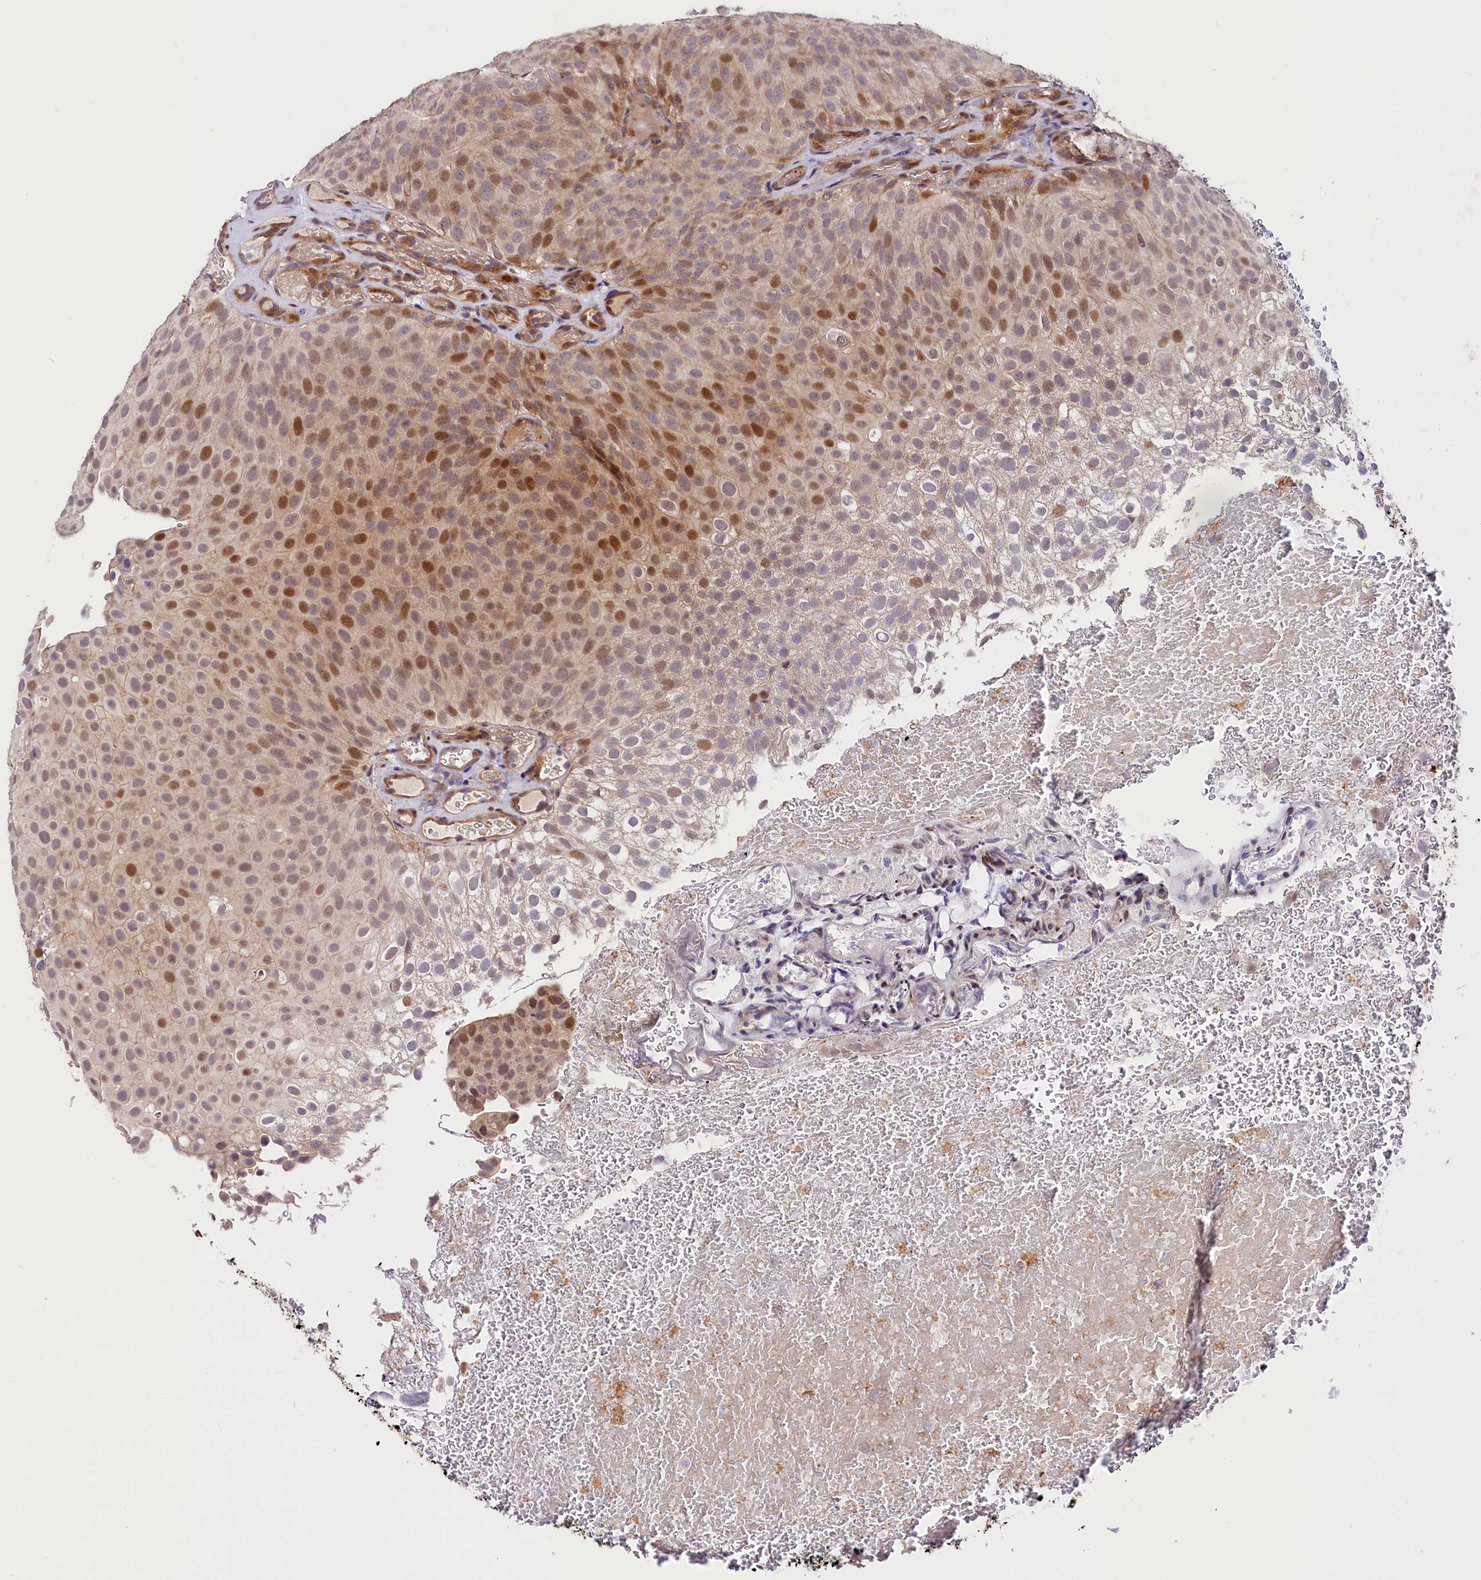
{"staining": {"intensity": "moderate", "quantity": "25%-75%", "location": "nuclear"}, "tissue": "urothelial cancer", "cell_type": "Tumor cells", "image_type": "cancer", "snomed": [{"axis": "morphology", "description": "Urothelial carcinoma, Low grade"}, {"axis": "topography", "description": "Urinary bladder"}], "caption": "A photomicrograph showing moderate nuclear staining in approximately 25%-75% of tumor cells in low-grade urothelial carcinoma, as visualized by brown immunohistochemical staining.", "gene": "CACNA1H", "patient": {"sex": "male", "age": 78}}